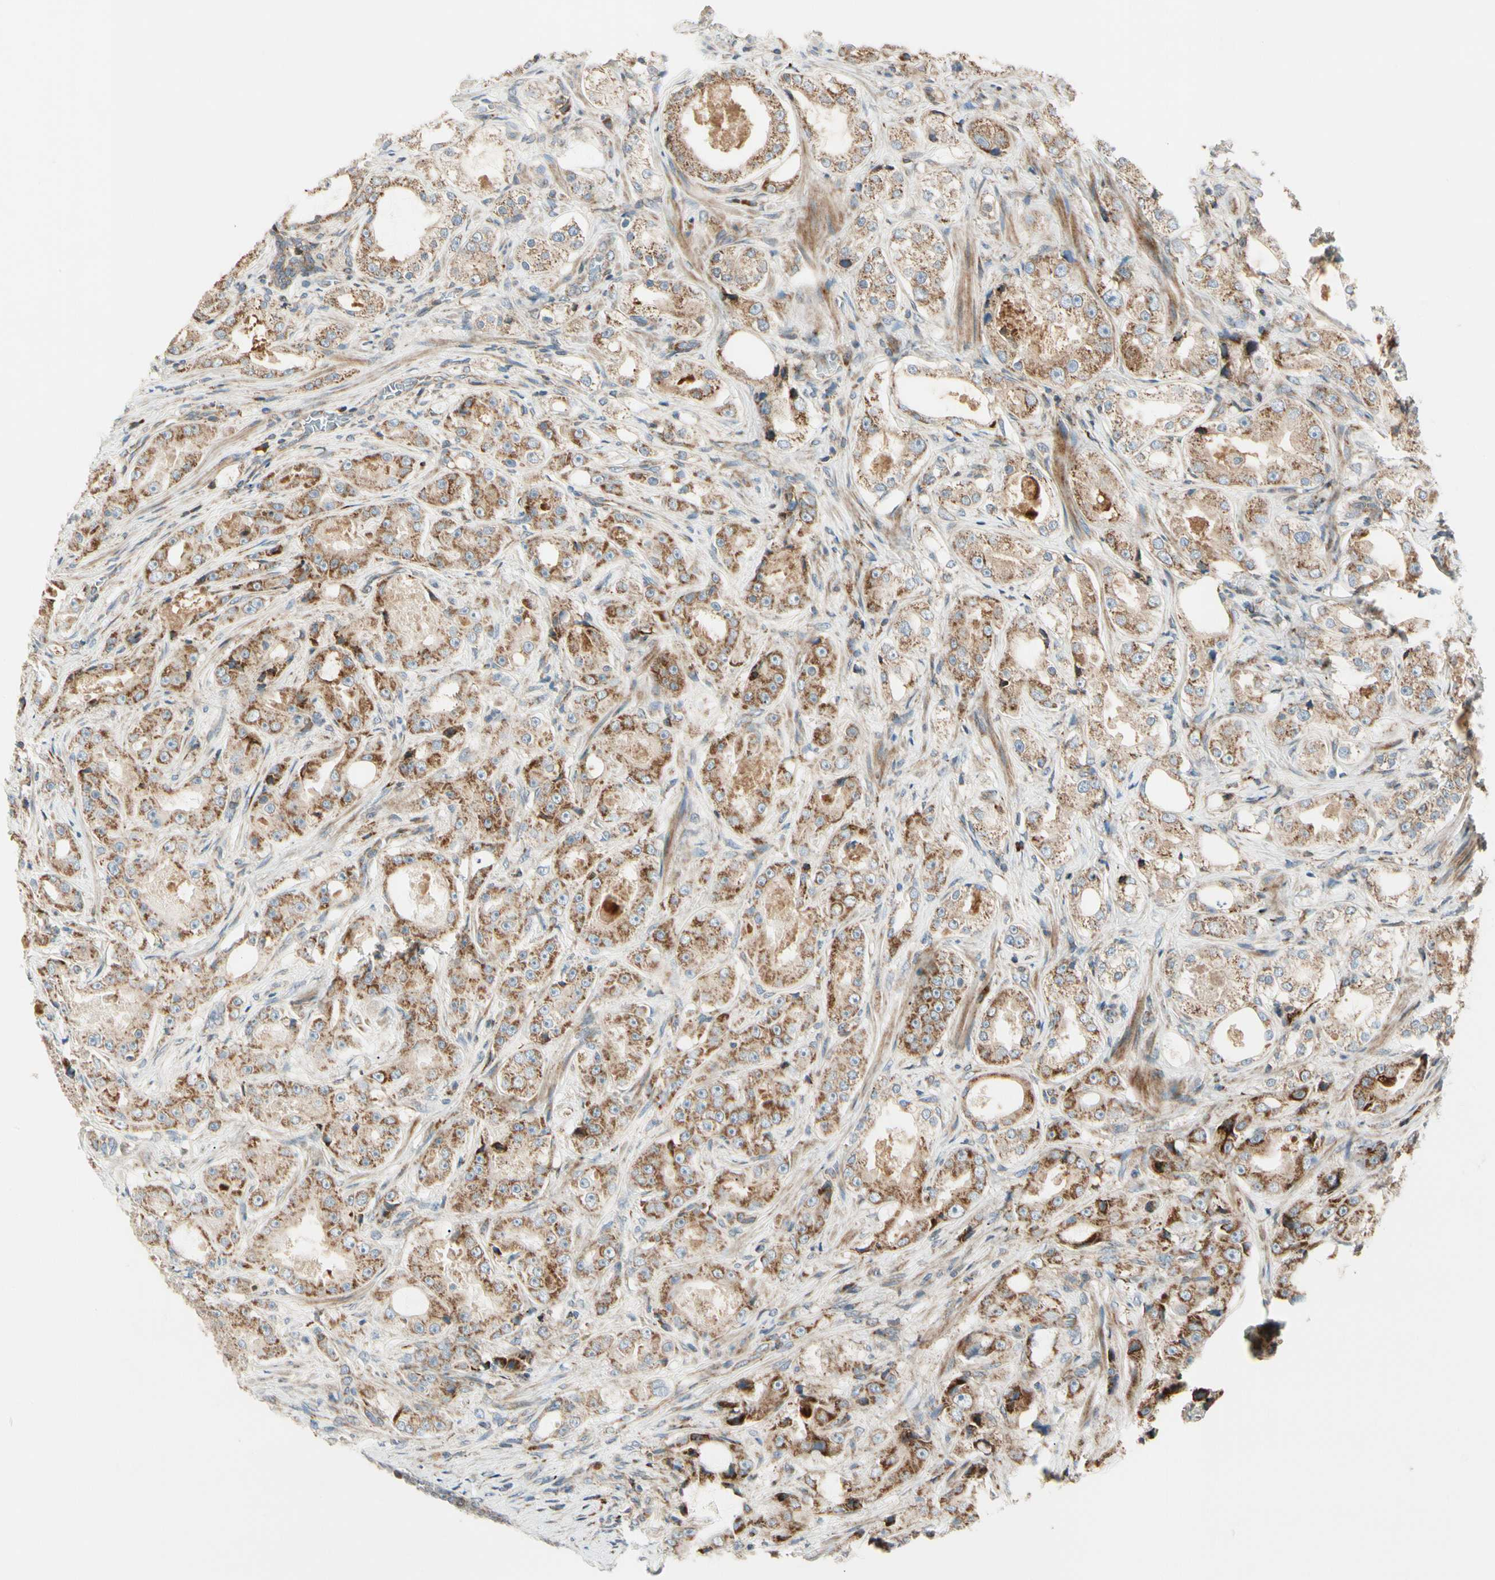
{"staining": {"intensity": "moderate", "quantity": ">75%", "location": "cytoplasmic/membranous"}, "tissue": "prostate cancer", "cell_type": "Tumor cells", "image_type": "cancer", "snomed": [{"axis": "morphology", "description": "Adenocarcinoma, High grade"}, {"axis": "topography", "description": "Prostate"}], "caption": "This histopathology image shows IHC staining of human prostate cancer, with medium moderate cytoplasmic/membranous staining in approximately >75% of tumor cells.", "gene": "MRPL9", "patient": {"sex": "male", "age": 73}}